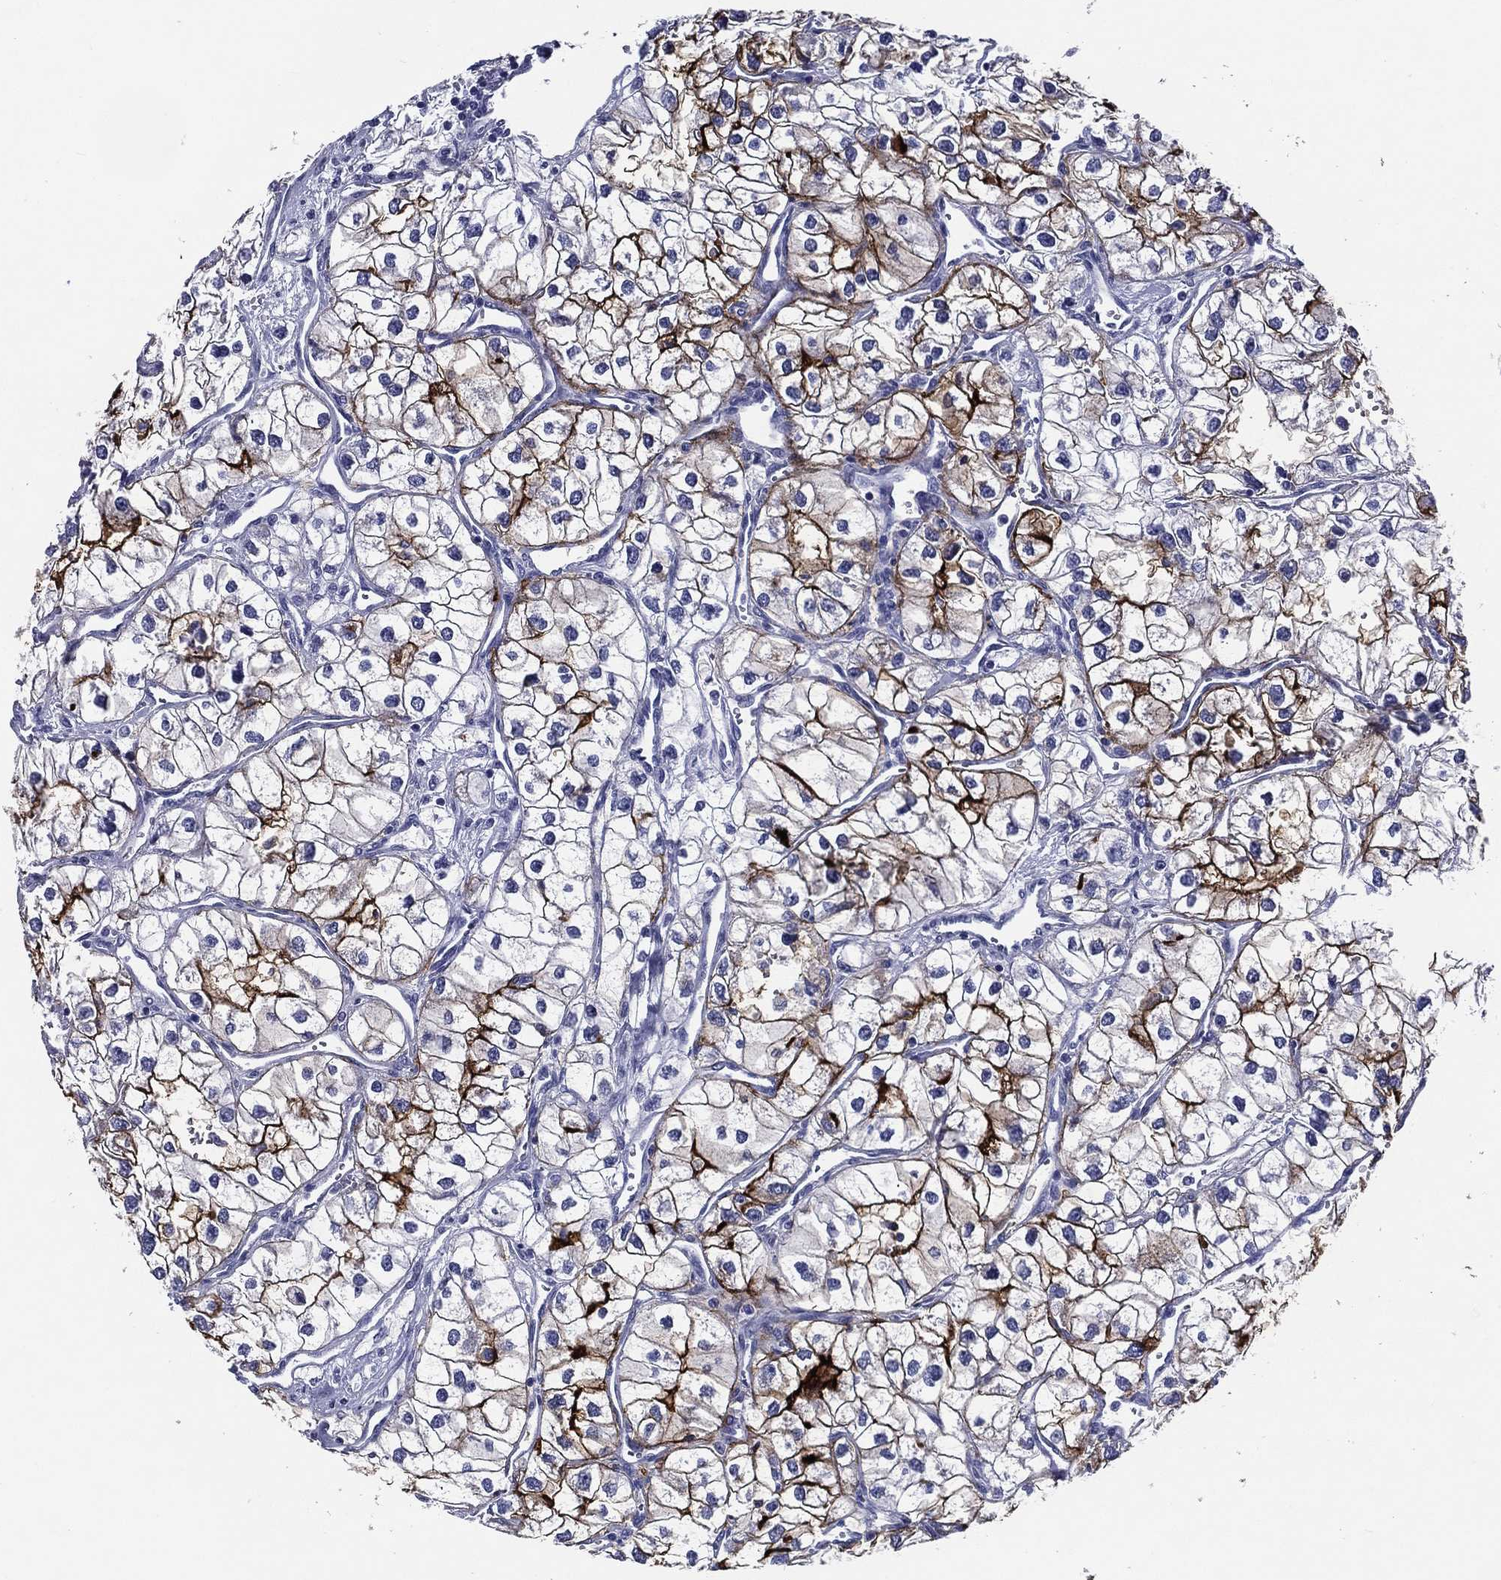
{"staining": {"intensity": "strong", "quantity": "<25%", "location": "cytoplasmic/membranous"}, "tissue": "renal cancer", "cell_type": "Tumor cells", "image_type": "cancer", "snomed": [{"axis": "morphology", "description": "Adenocarcinoma, NOS"}, {"axis": "topography", "description": "Kidney"}], "caption": "IHC image of human renal adenocarcinoma stained for a protein (brown), which reveals medium levels of strong cytoplasmic/membranous positivity in approximately <25% of tumor cells.", "gene": "ACE2", "patient": {"sex": "male", "age": 59}}